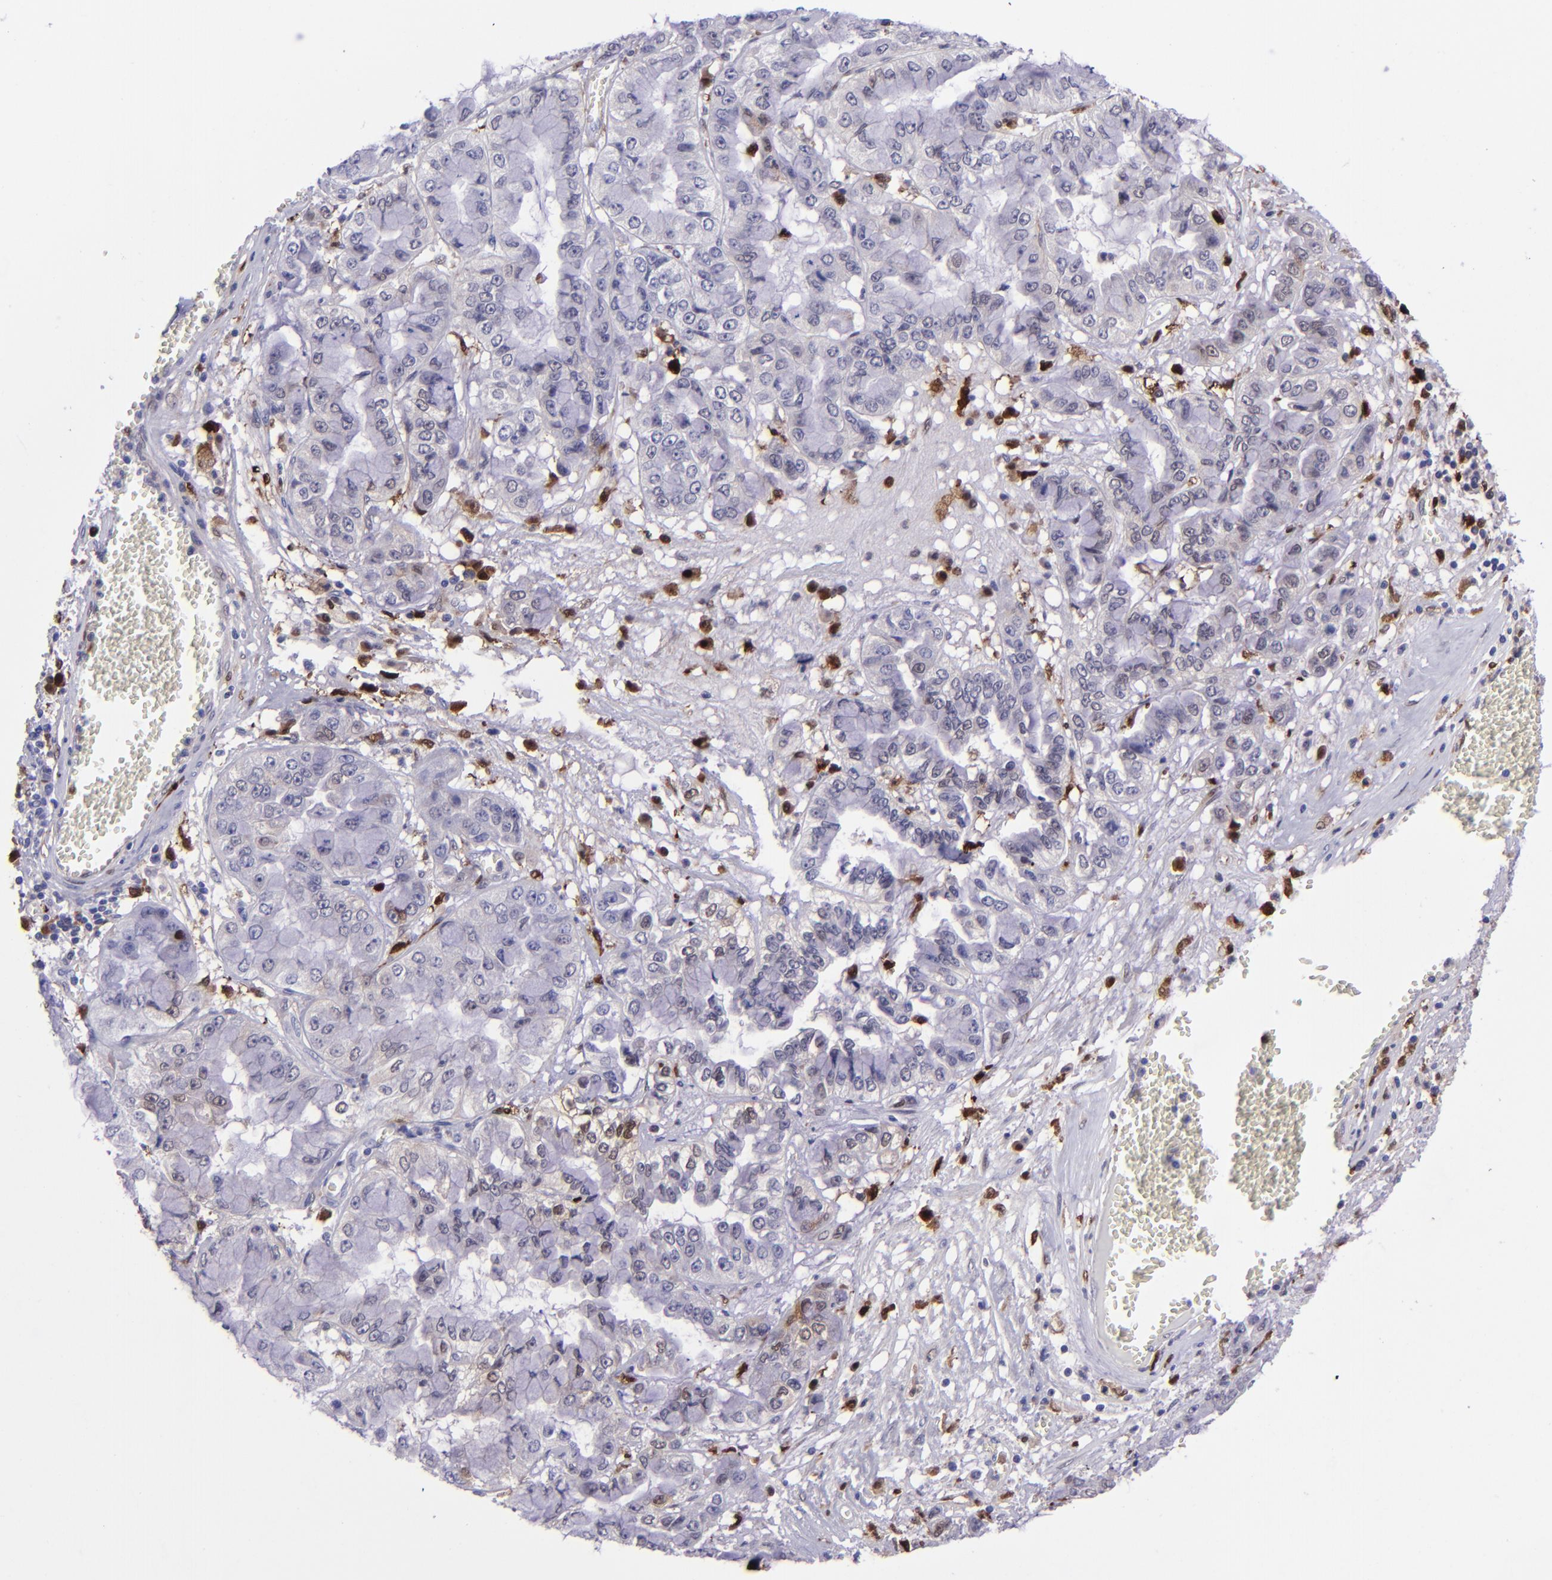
{"staining": {"intensity": "negative", "quantity": "none", "location": "none"}, "tissue": "liver cancer", "cell_type": "Tumor cells", "image_type": "cancer", "snomed": [{"axis": "morphology", "description": "Cholangiocarcinoma"}, {"axis": "topography", "description": "Liver"}], "caption": "Tumor cells are negative for brown protein staining in cholangiocarcinoma (liver). Nuclei are stained in blue.", "gene": "TYMP", "patient": {"sex": "female", "age": 79}}